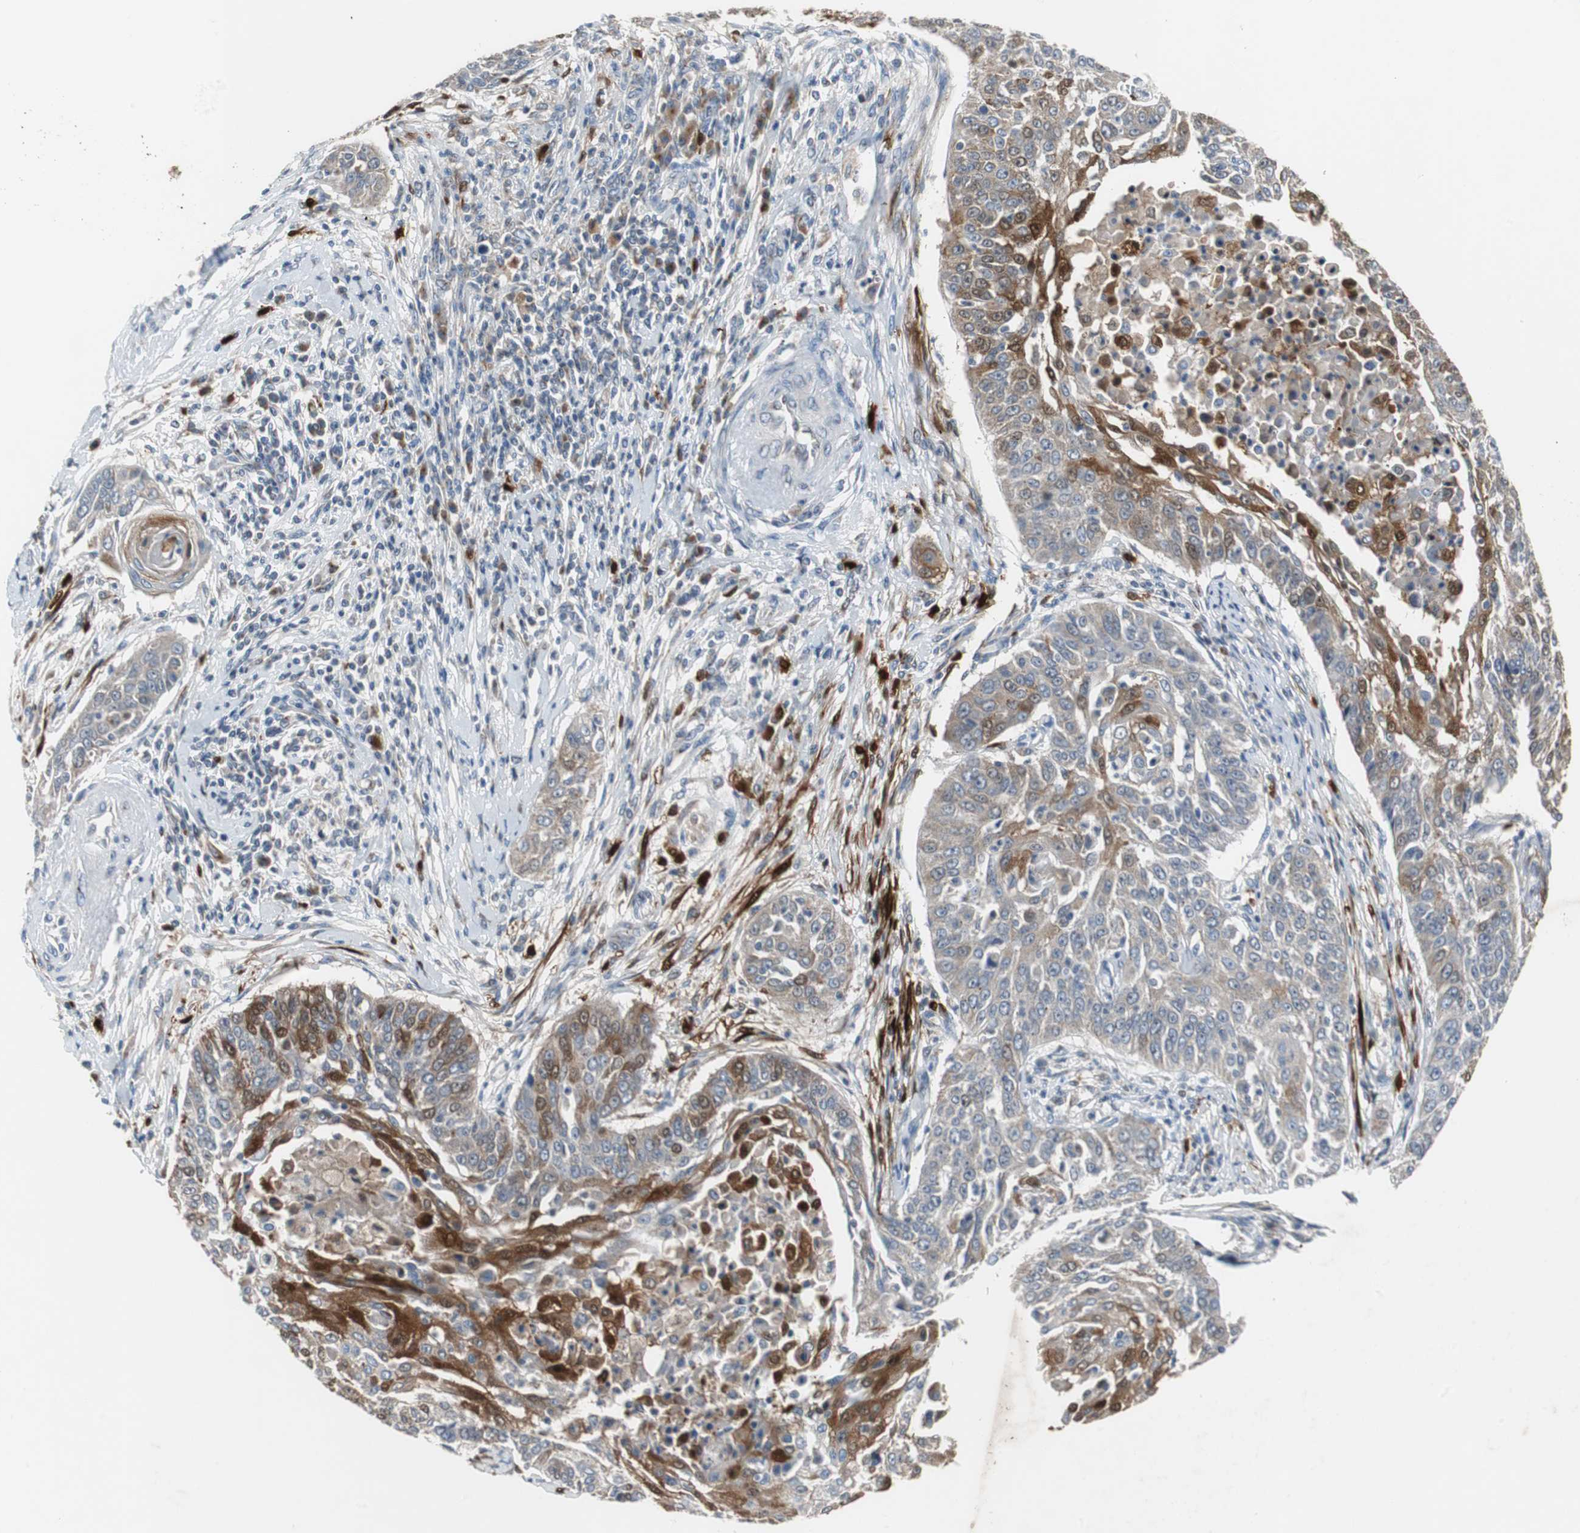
{"staining": {"intensity": "strong", "quantity": "25%-75%", "location": "cytoplasmic/membranous,nuclear"}, "tissue": "cervical cancer", "cell_type": "Tumor cells", "image_type": "cancer", "snomed": [{"axis": "morphology", "description": "Squamous cell carcinoma, NOS"}, {"axis": "topography", "description": "Cervix"}], "caption": "There is high levels of strong cytoplasmic/membranous and nuclear expression in tumor cells of cervical squamous cell carcinoma, as demonstrated by immunohistochemical staining (brown color).", "gene": "CALB2", "patient": {"sex": "female", "age": 33}}